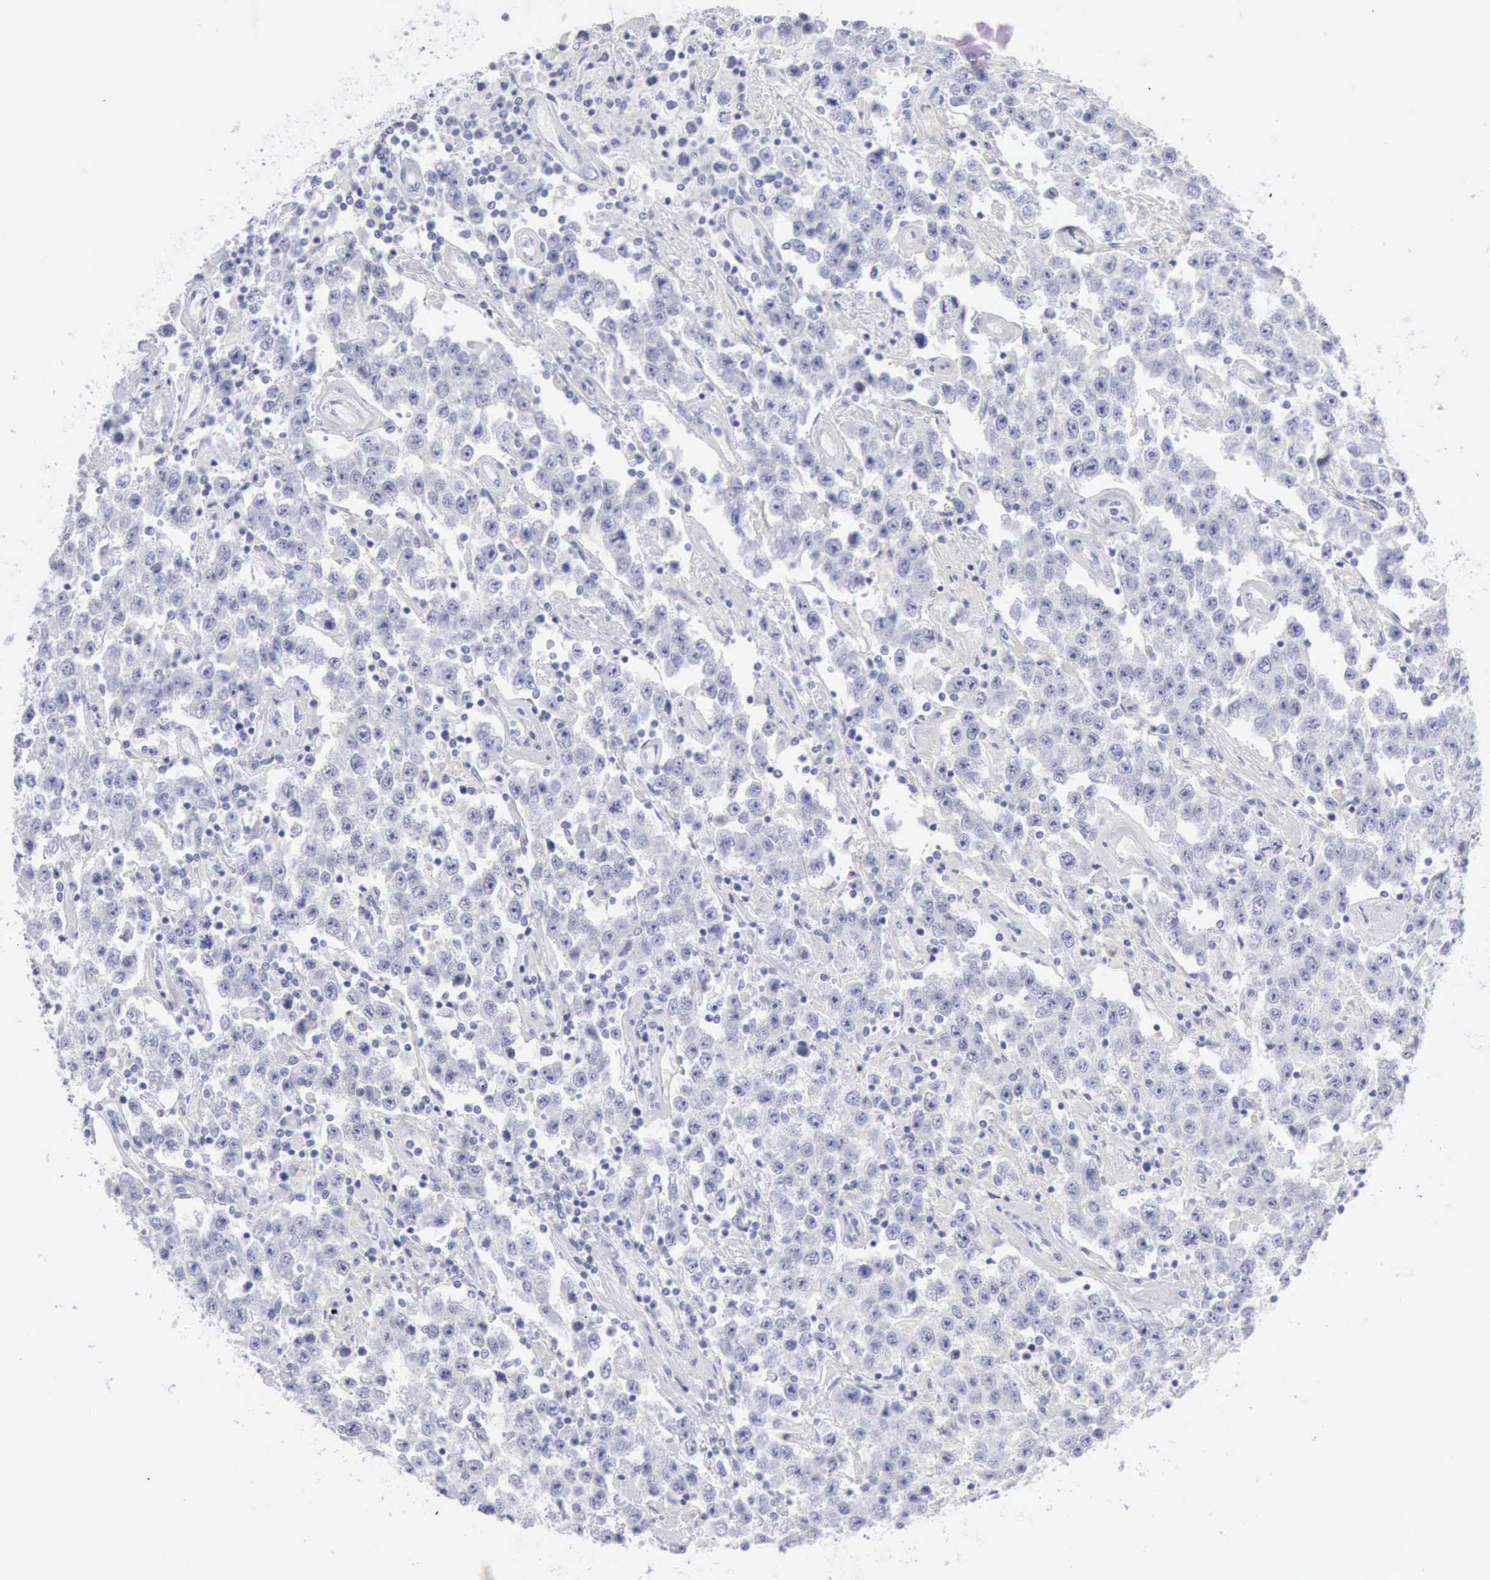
{"staining": {"intensity": "negative", "quantity": "none", "location": "none"}, "tissue": "testis cancer", "cell_type": "Tumor cells", "image_type": "cancer", "snomed": [{"axis": "morphology", "description": "Seminoma, NOS"}, {"axis": "topography", "description": "Testis"}], "caption": "The immunohistochemistry (IHC) image has no significant staining in tumor cells of testis cancer tissue.", "gene": "KRT5", "patient": {"sex": "male", "age": 52}}